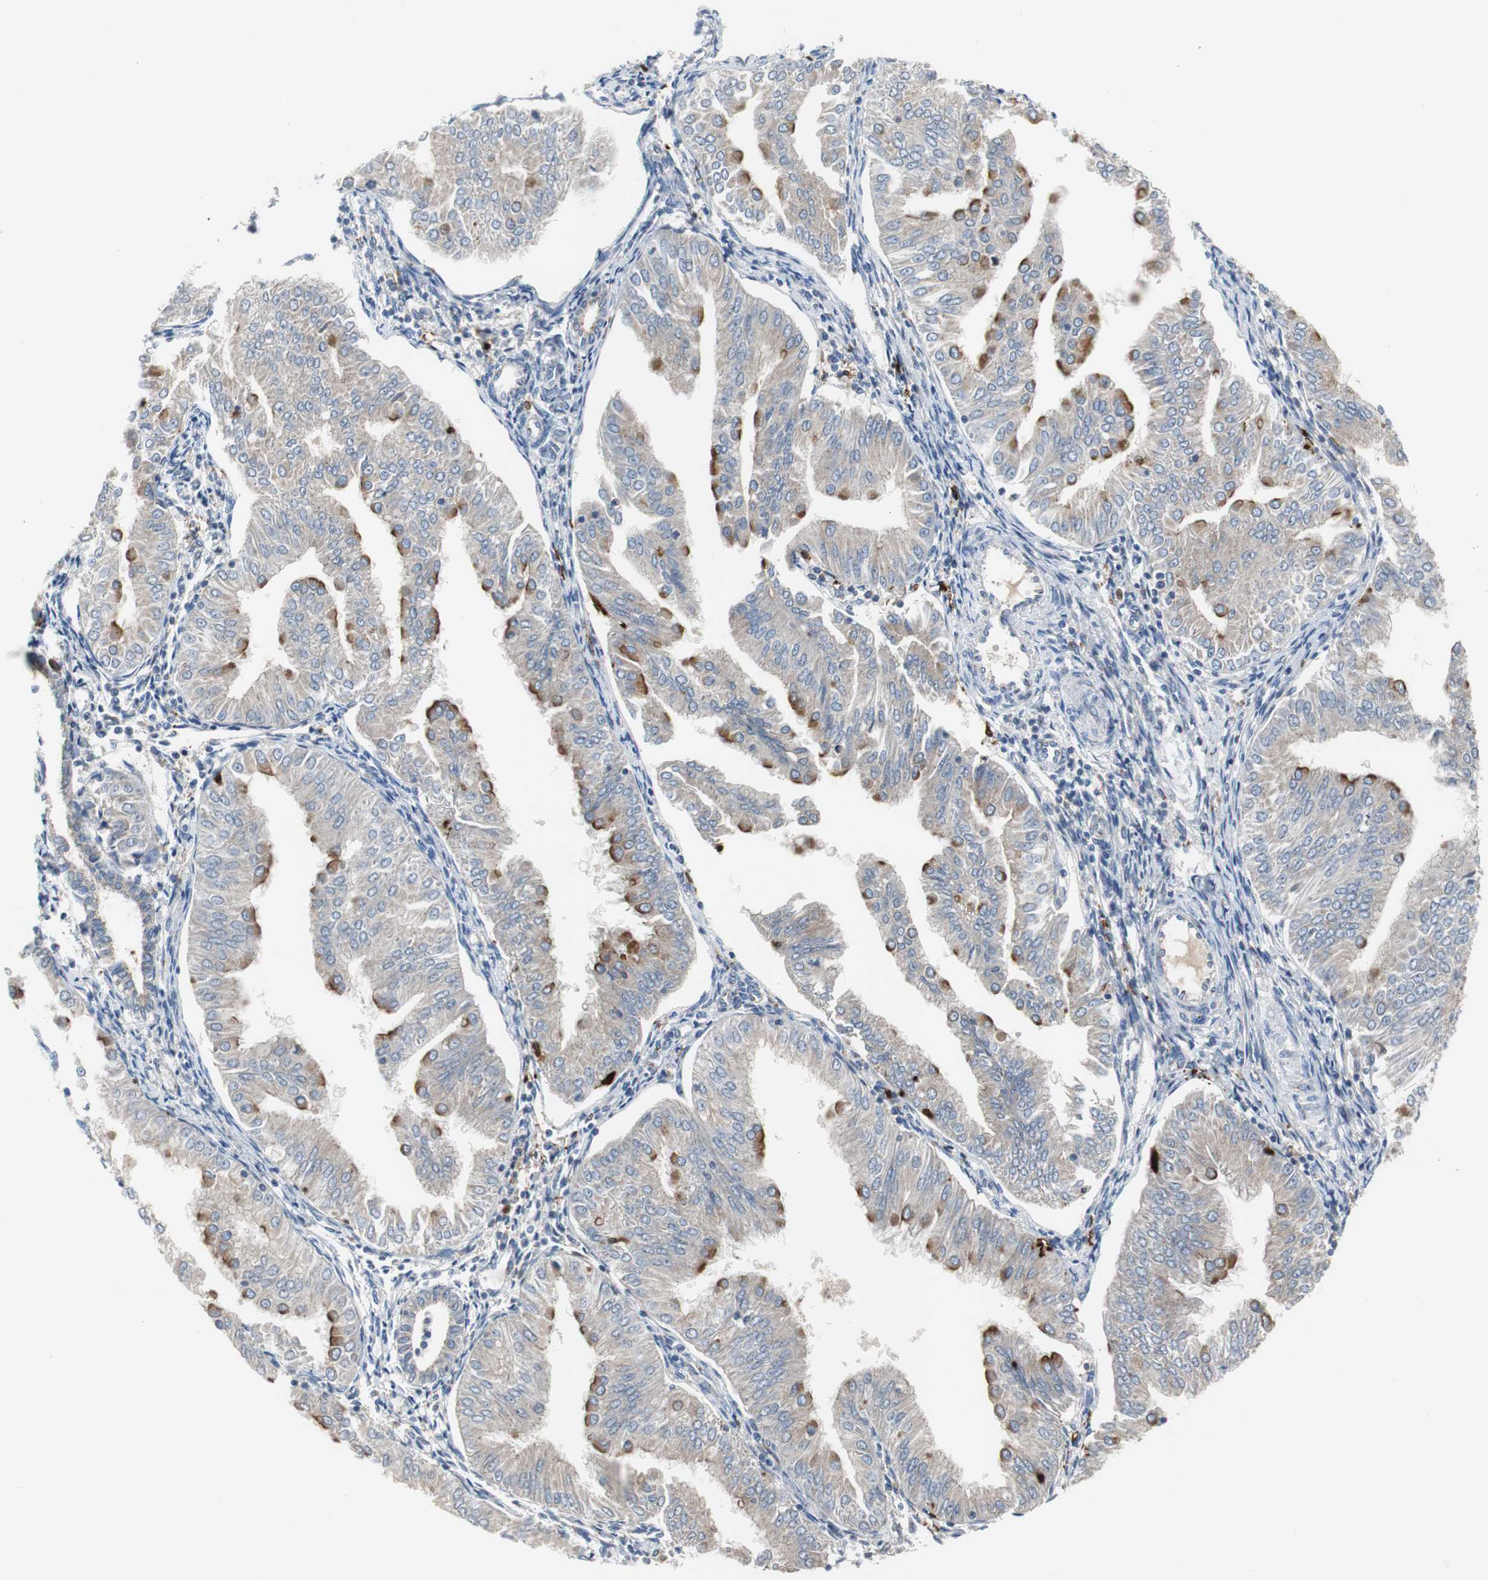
{"staining": {"intensity": "strong", "quantity": "<25%", "location": "cytoplasmic/membranous"}, "tissue": "endometrial cancer", "cell_type": "Tumor cells", "image_type": "cancer", "snomed": [{"axis": "morphology", "description": "Adenocarcinoma, NOS"}, {"axis": "topography", "description": "Endometrium"}], "caption": "Brown immunohistochemical staining in endometrial cancer demonstrates strong cytoplasmic/membranous staining in approximately <25% of tumor cells.", "gene": "CALB2", "patient": {"sex": "female", "age": 53}}